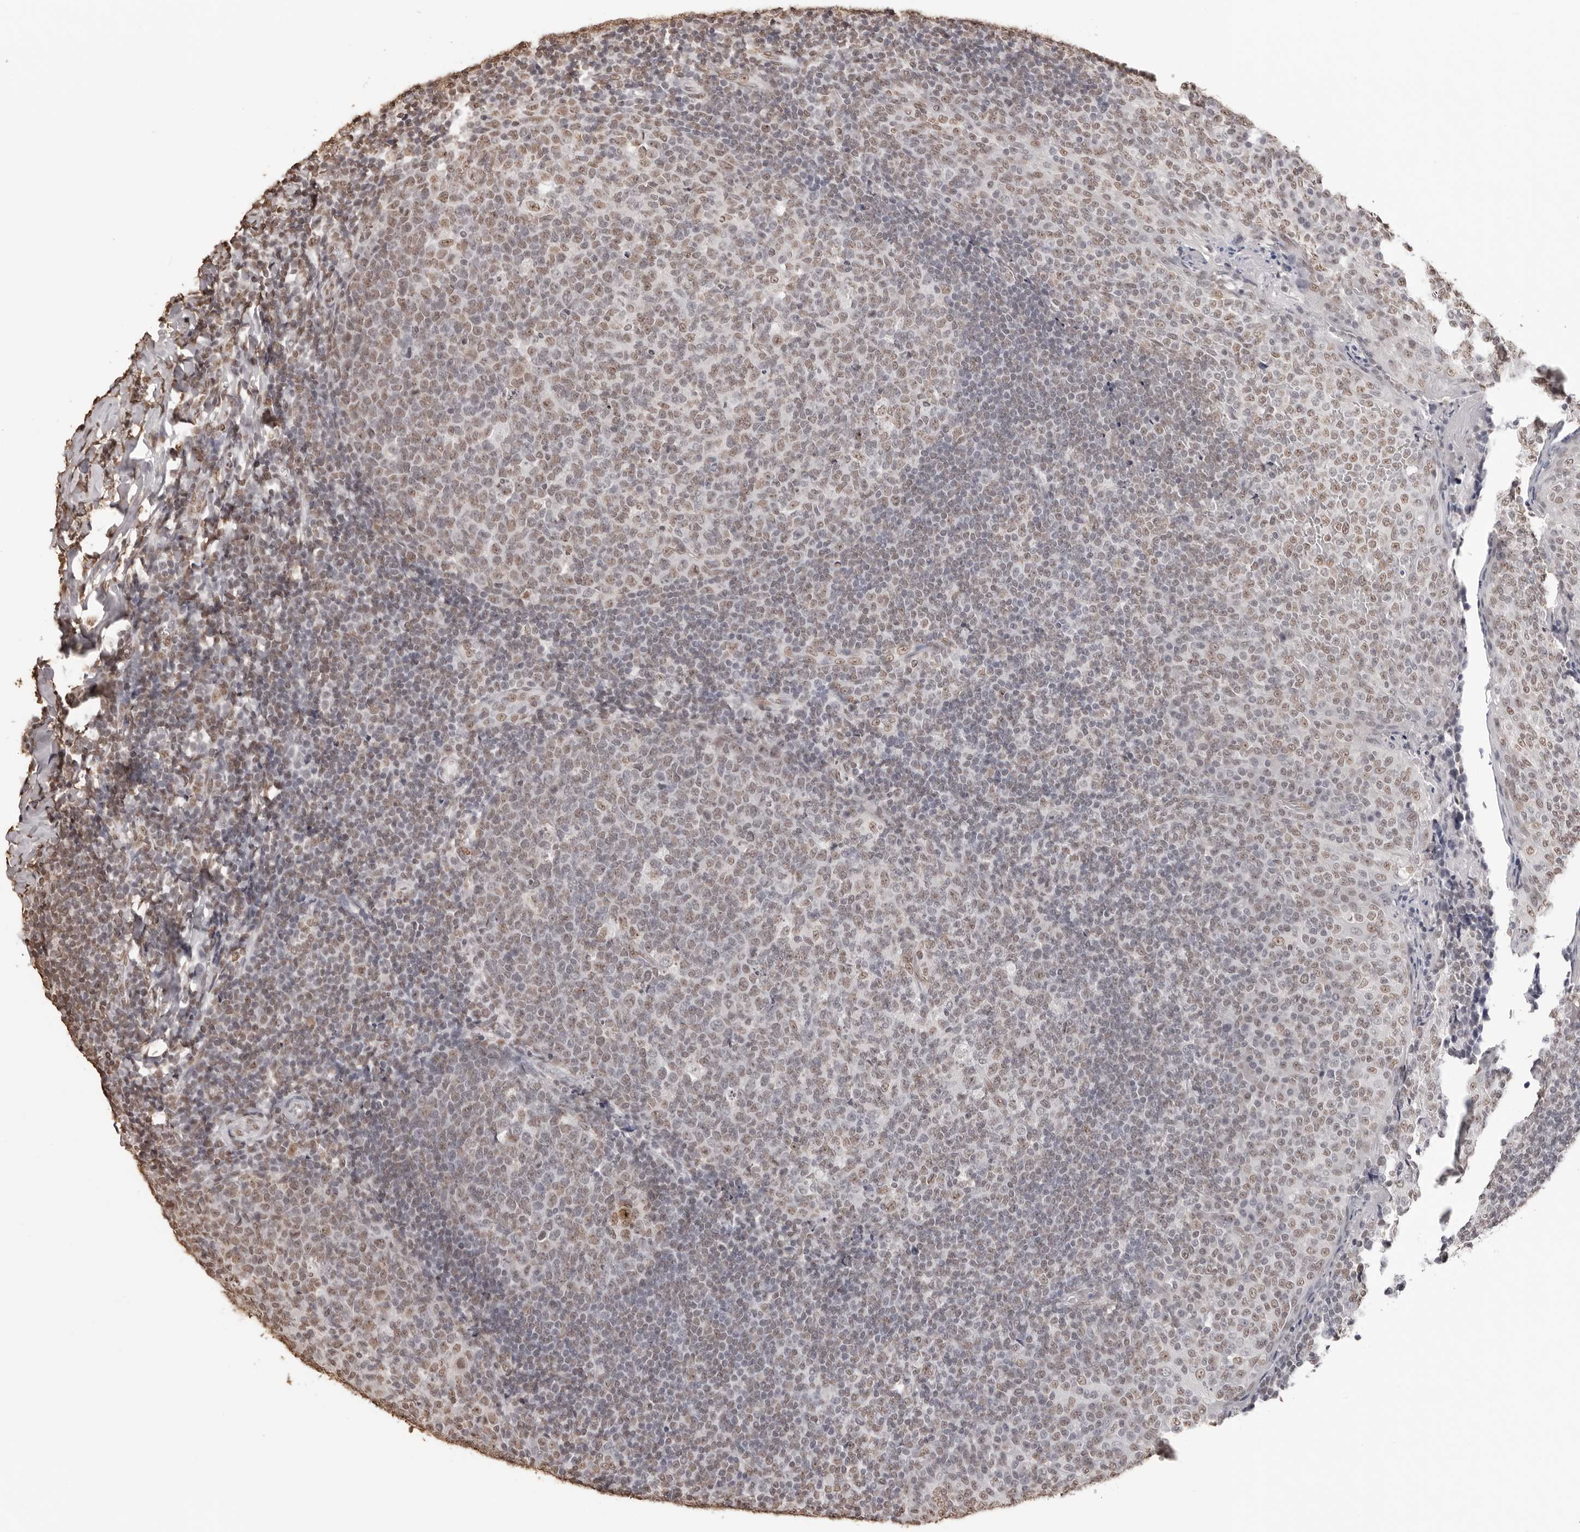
{"staining": {"intensity": "weak", "quantity": ">75%", "location": "nuclear"}, "tissue": "tonsil", "cell_type": "Germinal center cells", "image_type": "normal", "snomed": [{"axis": "morphology", "description": "Normal tissue, NOS"}, {"axis": "topography", "description": "Tonsil"}], "caption": "Protein staining demonstrates weak nuclear staining in about >75% of germinal center cells in normal tonsil. Immunohistochemistry stains the protein in brown and the nuclei are stained blue.", "gene": "OLIG3", "patient": {"sex": "female", "age": 19}}